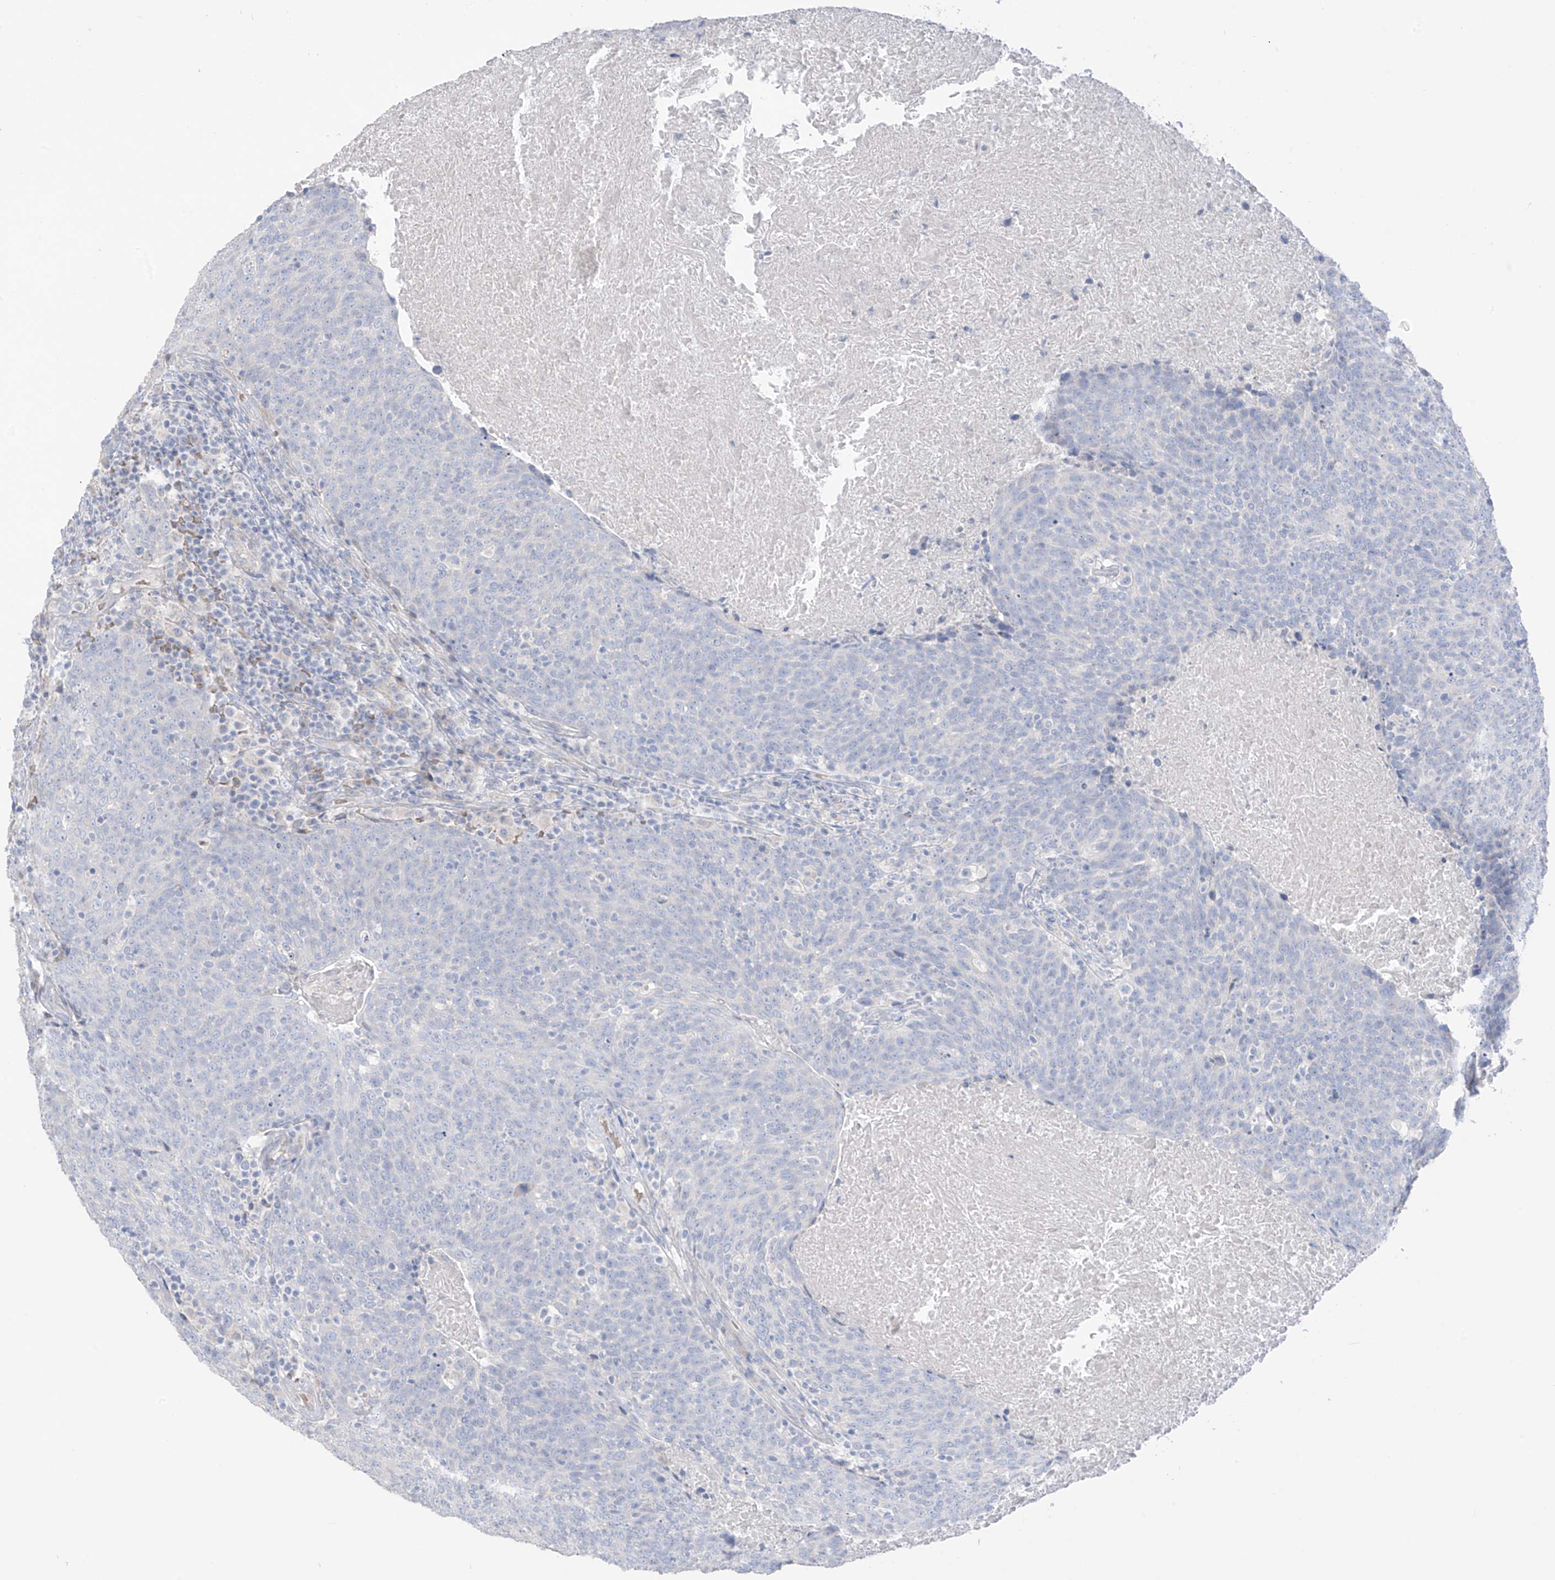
{"staining": {"intensity": "negative", "quantity": "none", "location": "none"}, "tissue": "head and neck cancer", "cell_type": "Tumor cells", "image_type": "cancer", "snomed": [{"axis": "morphology", "description": "Squamous cell carcinoma, NOS"}, {"axis": "morphology", "description": "Squamous cell carcinoma, metastatic, NOS"}, {"axis": "topography", "description": "Lymph node"}, {"axis": "topography", "description": "Head-Neck"}], "caption": "Protein analysis of squamous cell carcinoma (head and neck) demonstrates no significant expression in tumor cells. Brightfield microscopy of IHC stained with DAB (brown) and hematoxylin (blue), captured at high magnification.", "gene": "ASPRV1", "patient": {"sex": "male", "age": 62}}